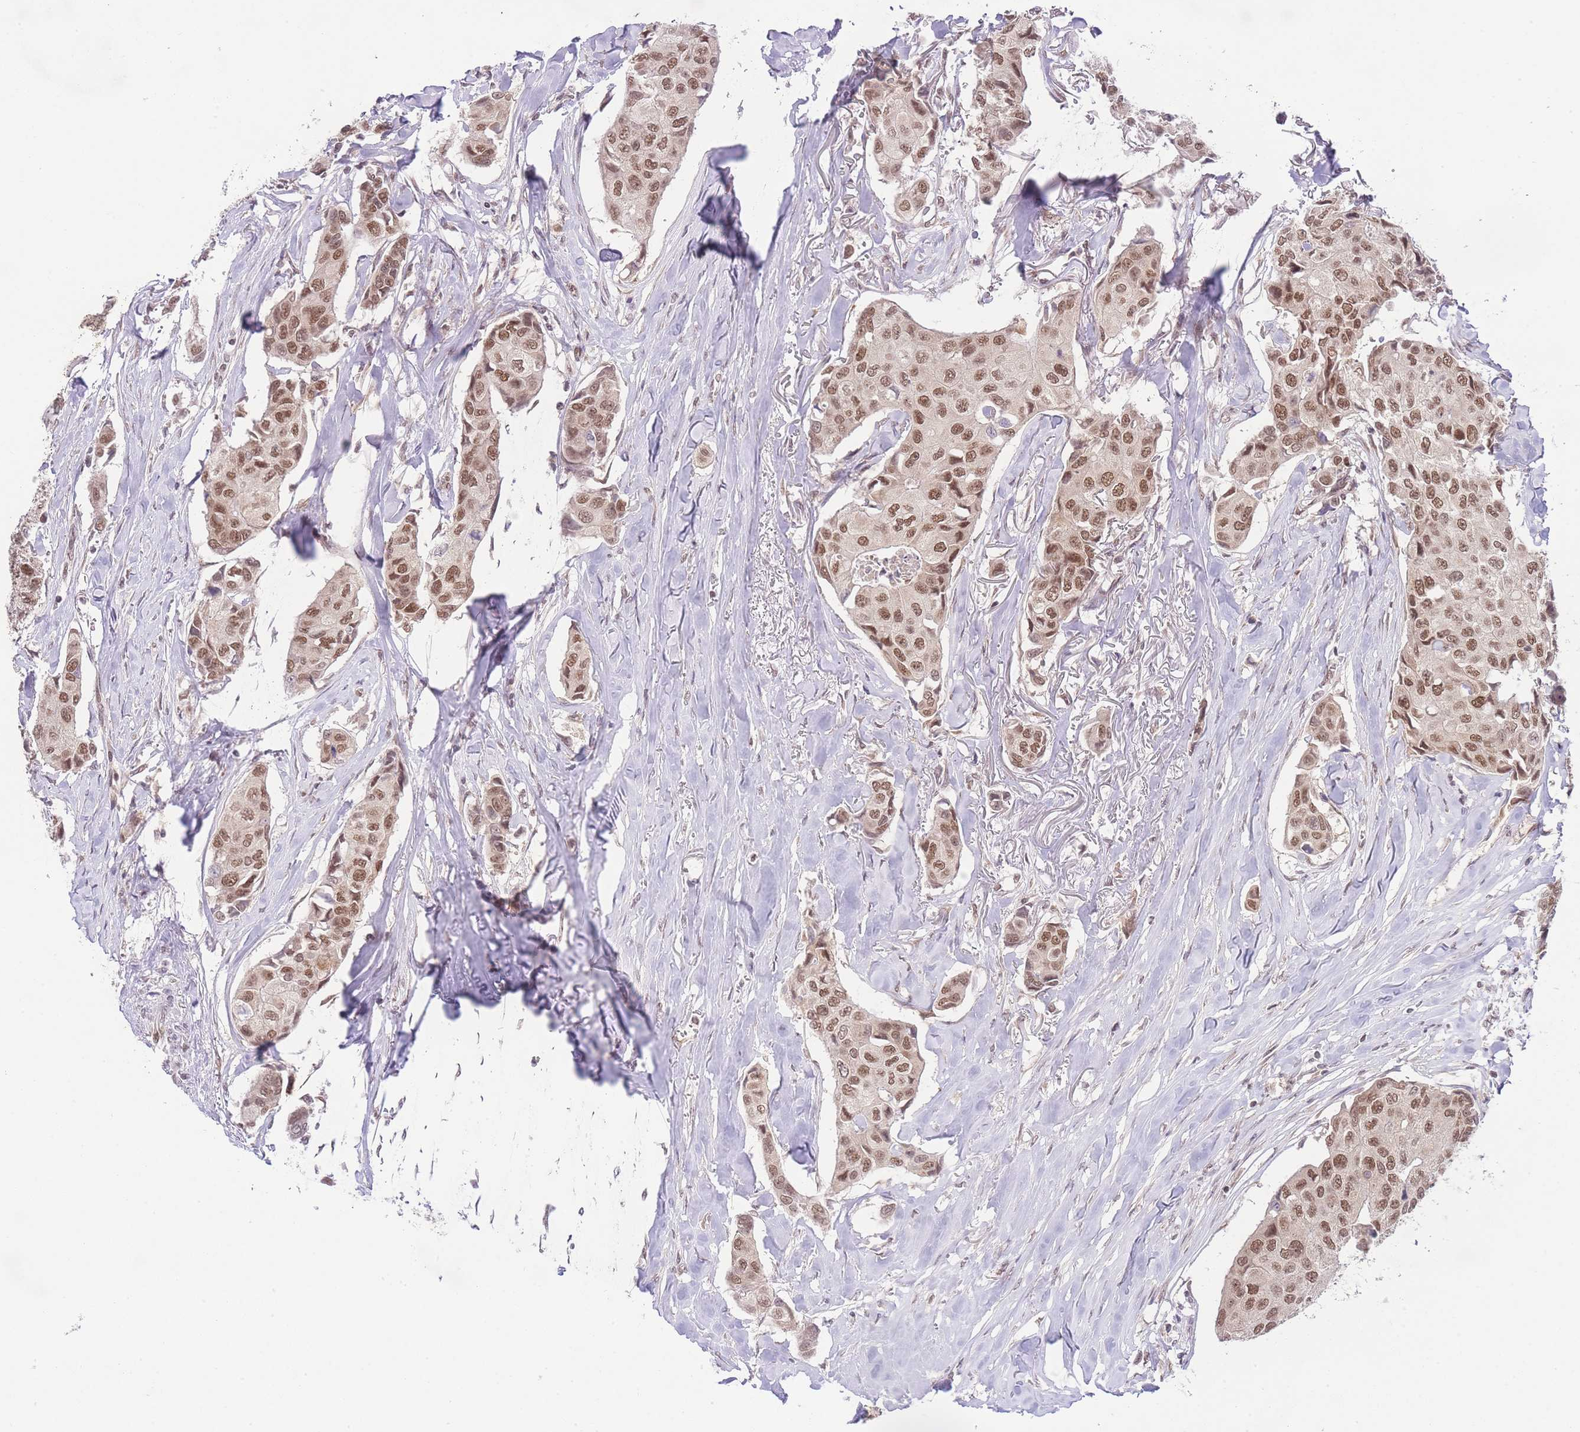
{"staining": {"intensity": "moderate", "quantity": ">75%", "location": "nuclear"}, "tissue": "breast cancer", "cell_type": "Tumor cells", "image_type": "cancer", "snomed": [{"axis": "morphology", "description": "Duct carcinoma"}, {"axis": "topography", "description": "Breast"}], "caption": "Protein positivity by immunohistochemistry (IHC) exhibits moderate nuclear expression in approximately >75% of tumor cells in invasive ductal carcinoma (breast).", "gene": "TMED3", "patient": {"sex": "female", "age": 80}}